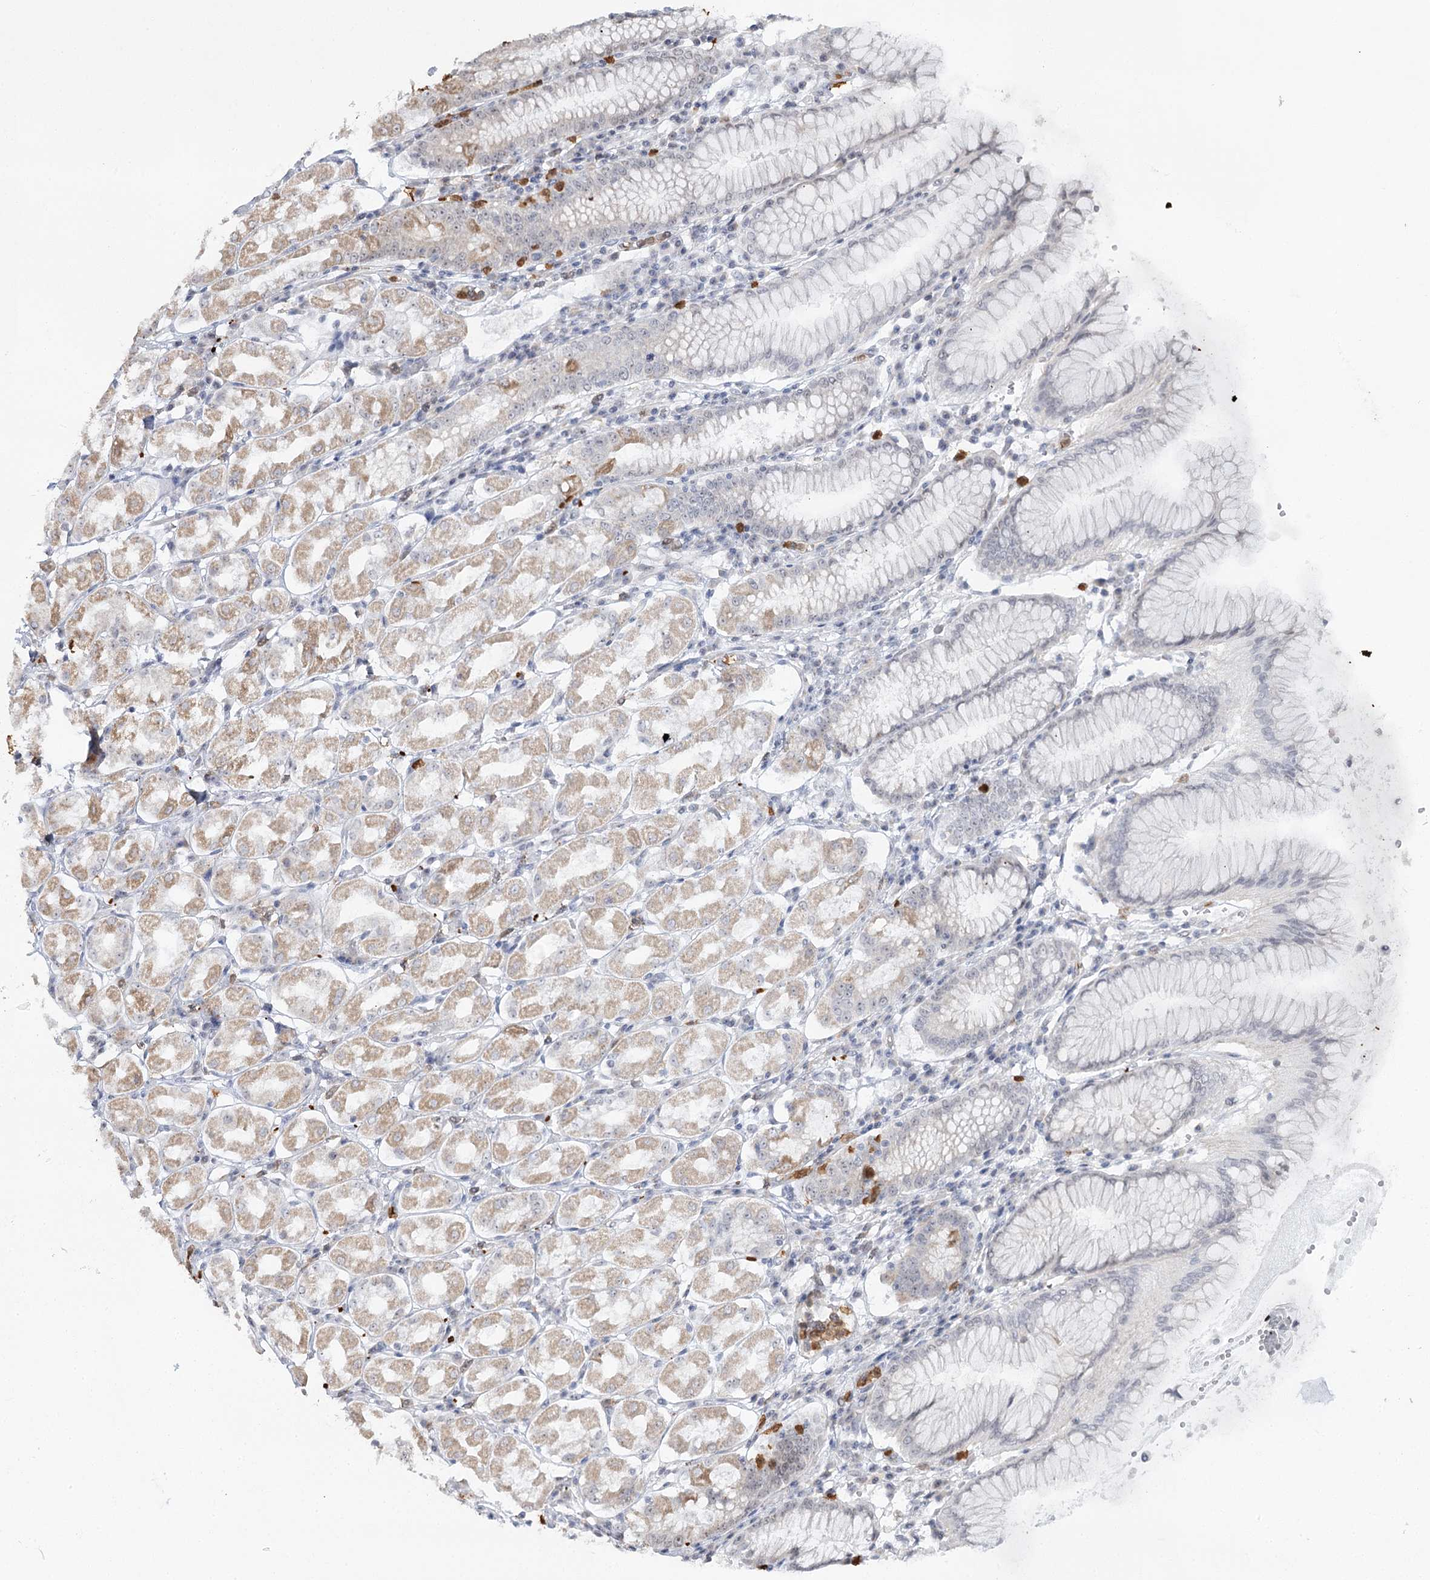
{"staining": {"intensity": "moderate", "quantity": "<25%", "location": "cytoplasmic/membranous"}, "tissue": "stomach", "cell_type": "Glandular cells", "image_type": "normal", "snomed": [{"axis": "morphology", "description": "Normal tissue, NOS"}, {"axis": "topography", "description": "Stomach"}, {"axis": "topography", "description": "Stomach, lower"}], "caption": "Stomach stained with immunohistochemistry reveals moderate cytoplasmic/membranous expression in about <25% of glandular cells. The staining was performed using DAB (3,3'-diaminobenzidine), with brown indicating positive protein expression. Nuclei are stained blue with hematoxylin.", "gene": "ATAD1", "patient": {"sex": "female", "age": 56}}